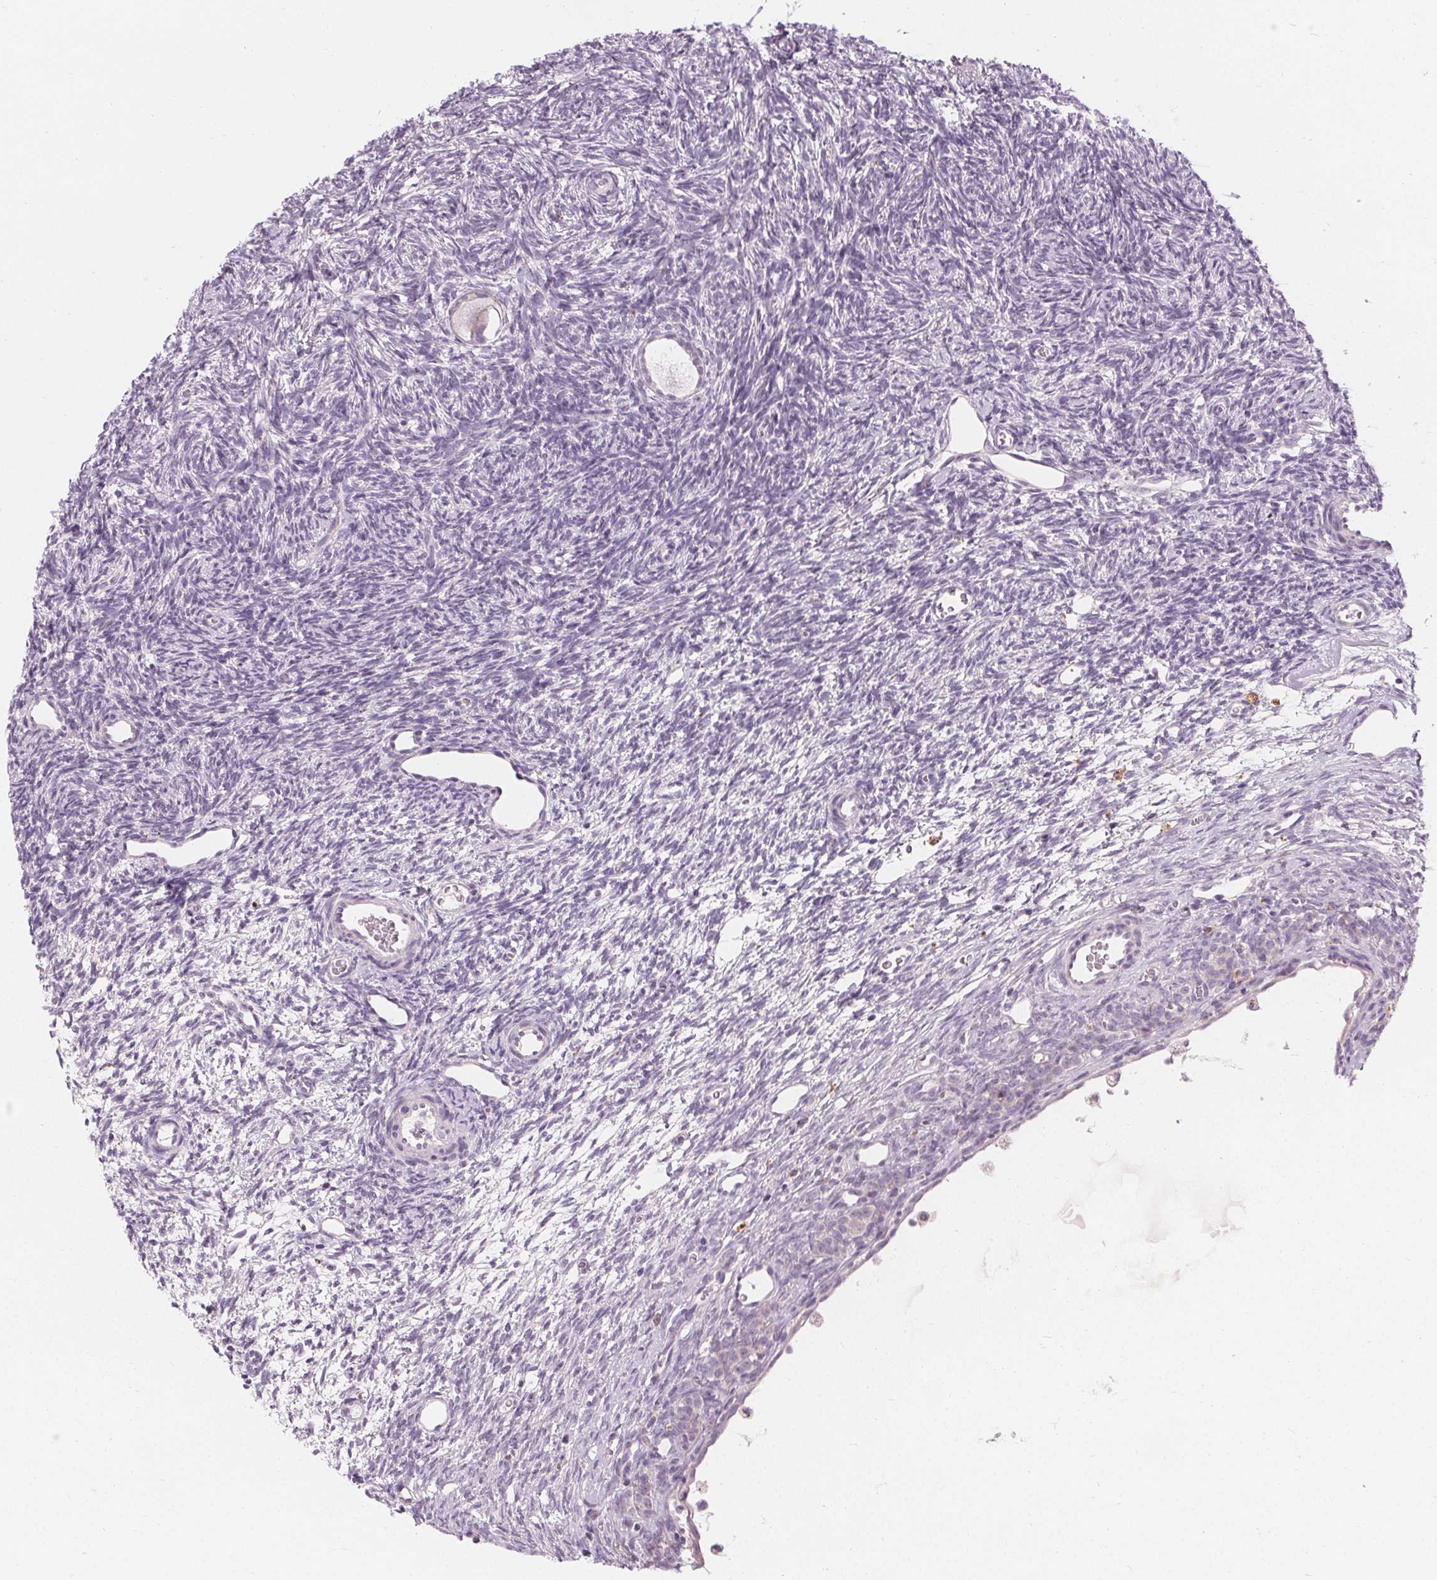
{"staining": {"intensity": "negative", "quantity": "none", "location": "none"}, "tissue": "ovary", "cell_type": "Follicle cells", "image_type": "normal", "snomed": [{"axis": "morphology", "description": "Normal tissue, NOS"}, {"axis": "topography", "description": "Ovary"}], "caption": "Ovary stained for a protein using immunohistochemistry demonstrates no positivity follicle cells.", "gene": "HOPX", "patient": {"sex": "female", "age": 34}}